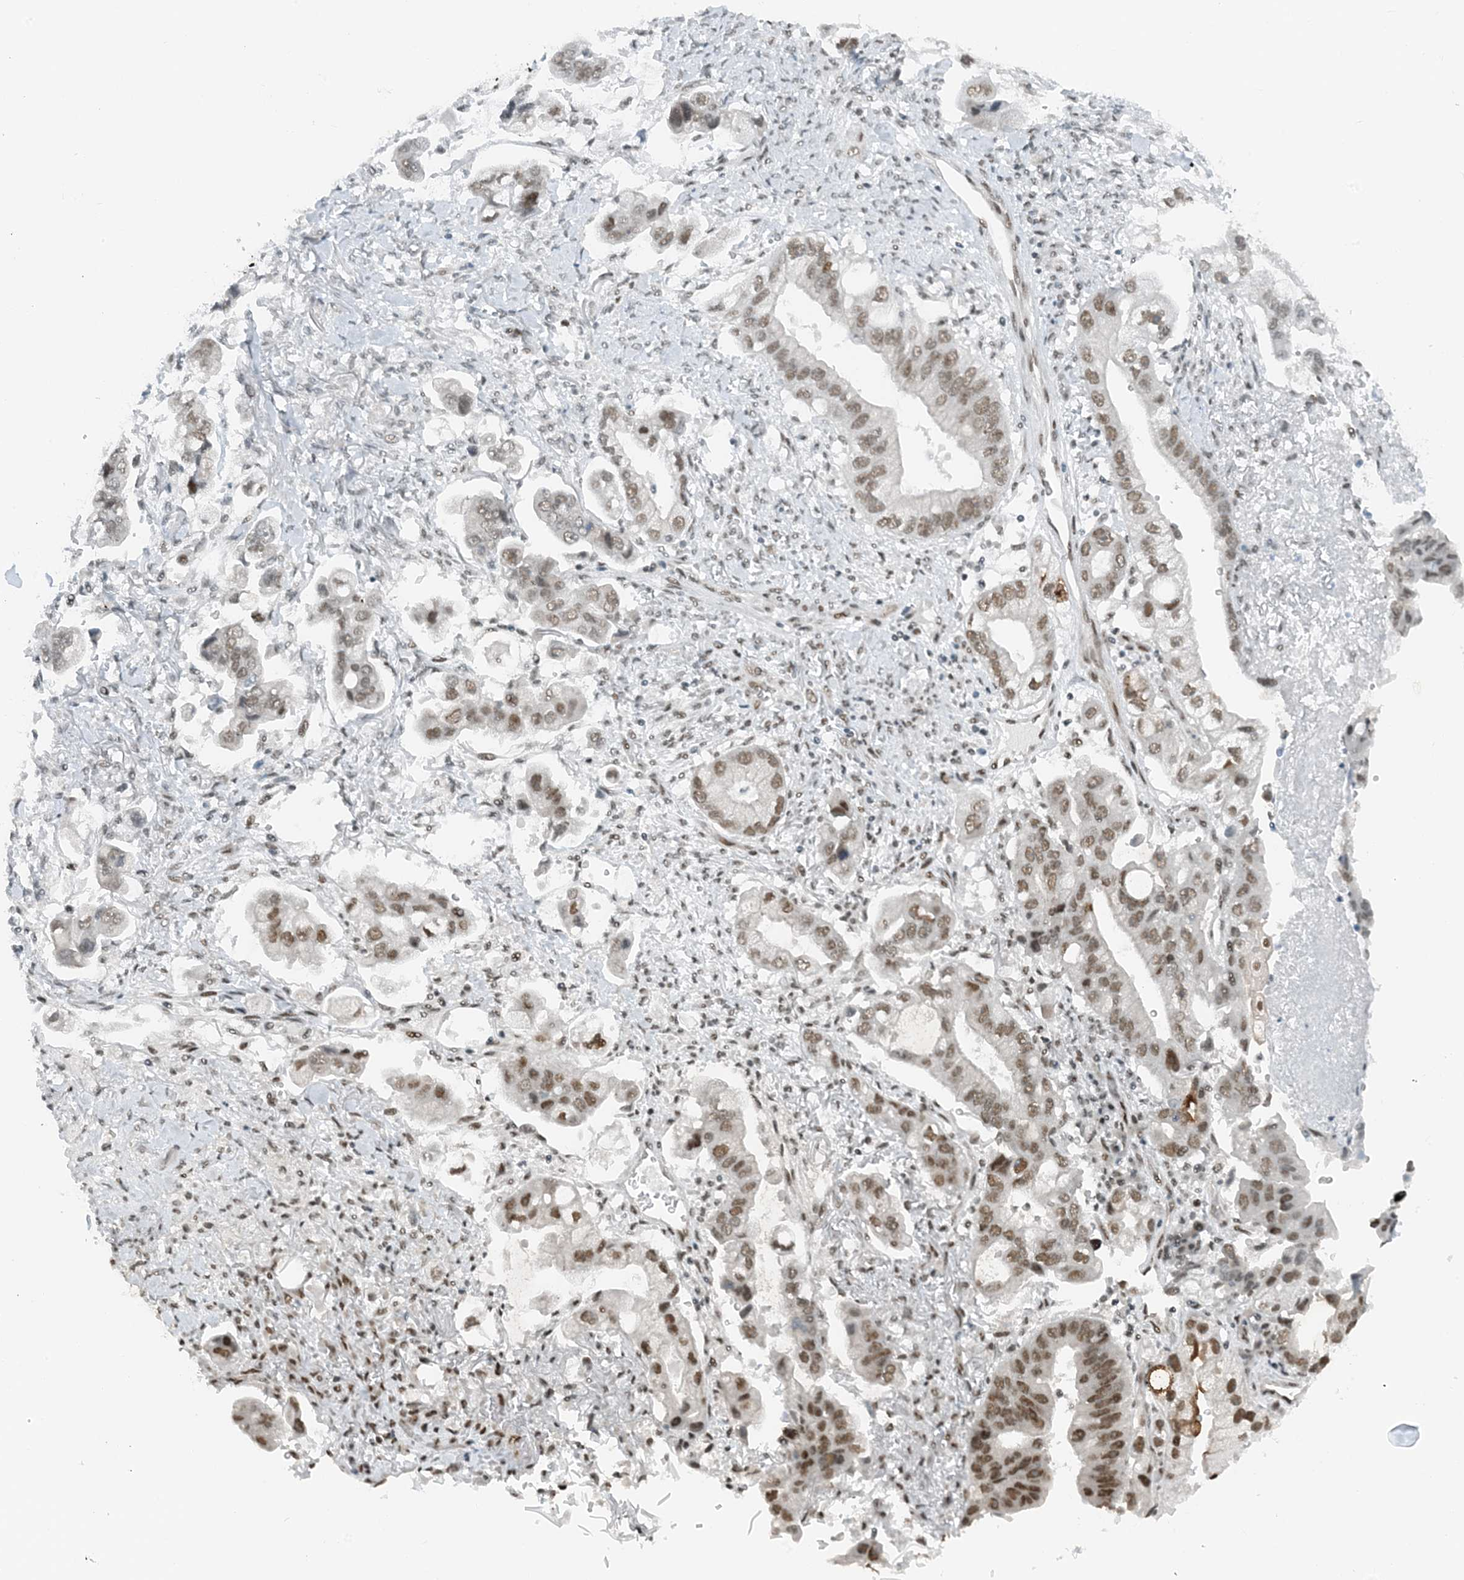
{"staining": {"intensity": "moderate", "quantity": ">75%", "location": "nuclear"}, "tissue": "stomach cancer", "cell_type": "Tumor cells", "image_type": "cancer", "snomed": [{"axis": "morphology", "description": "Adenocarcinoma, NOS"}, {"axis": "topography", "description": "Stomach"}], "caption": "Brown immunohistochemical staining in human stomach adenocarcinoma reveals moderate nuclear expression in about >75% of tumor cells.", "gene": "ZNF500", "patient": {"sex": "male", "age": 62}}